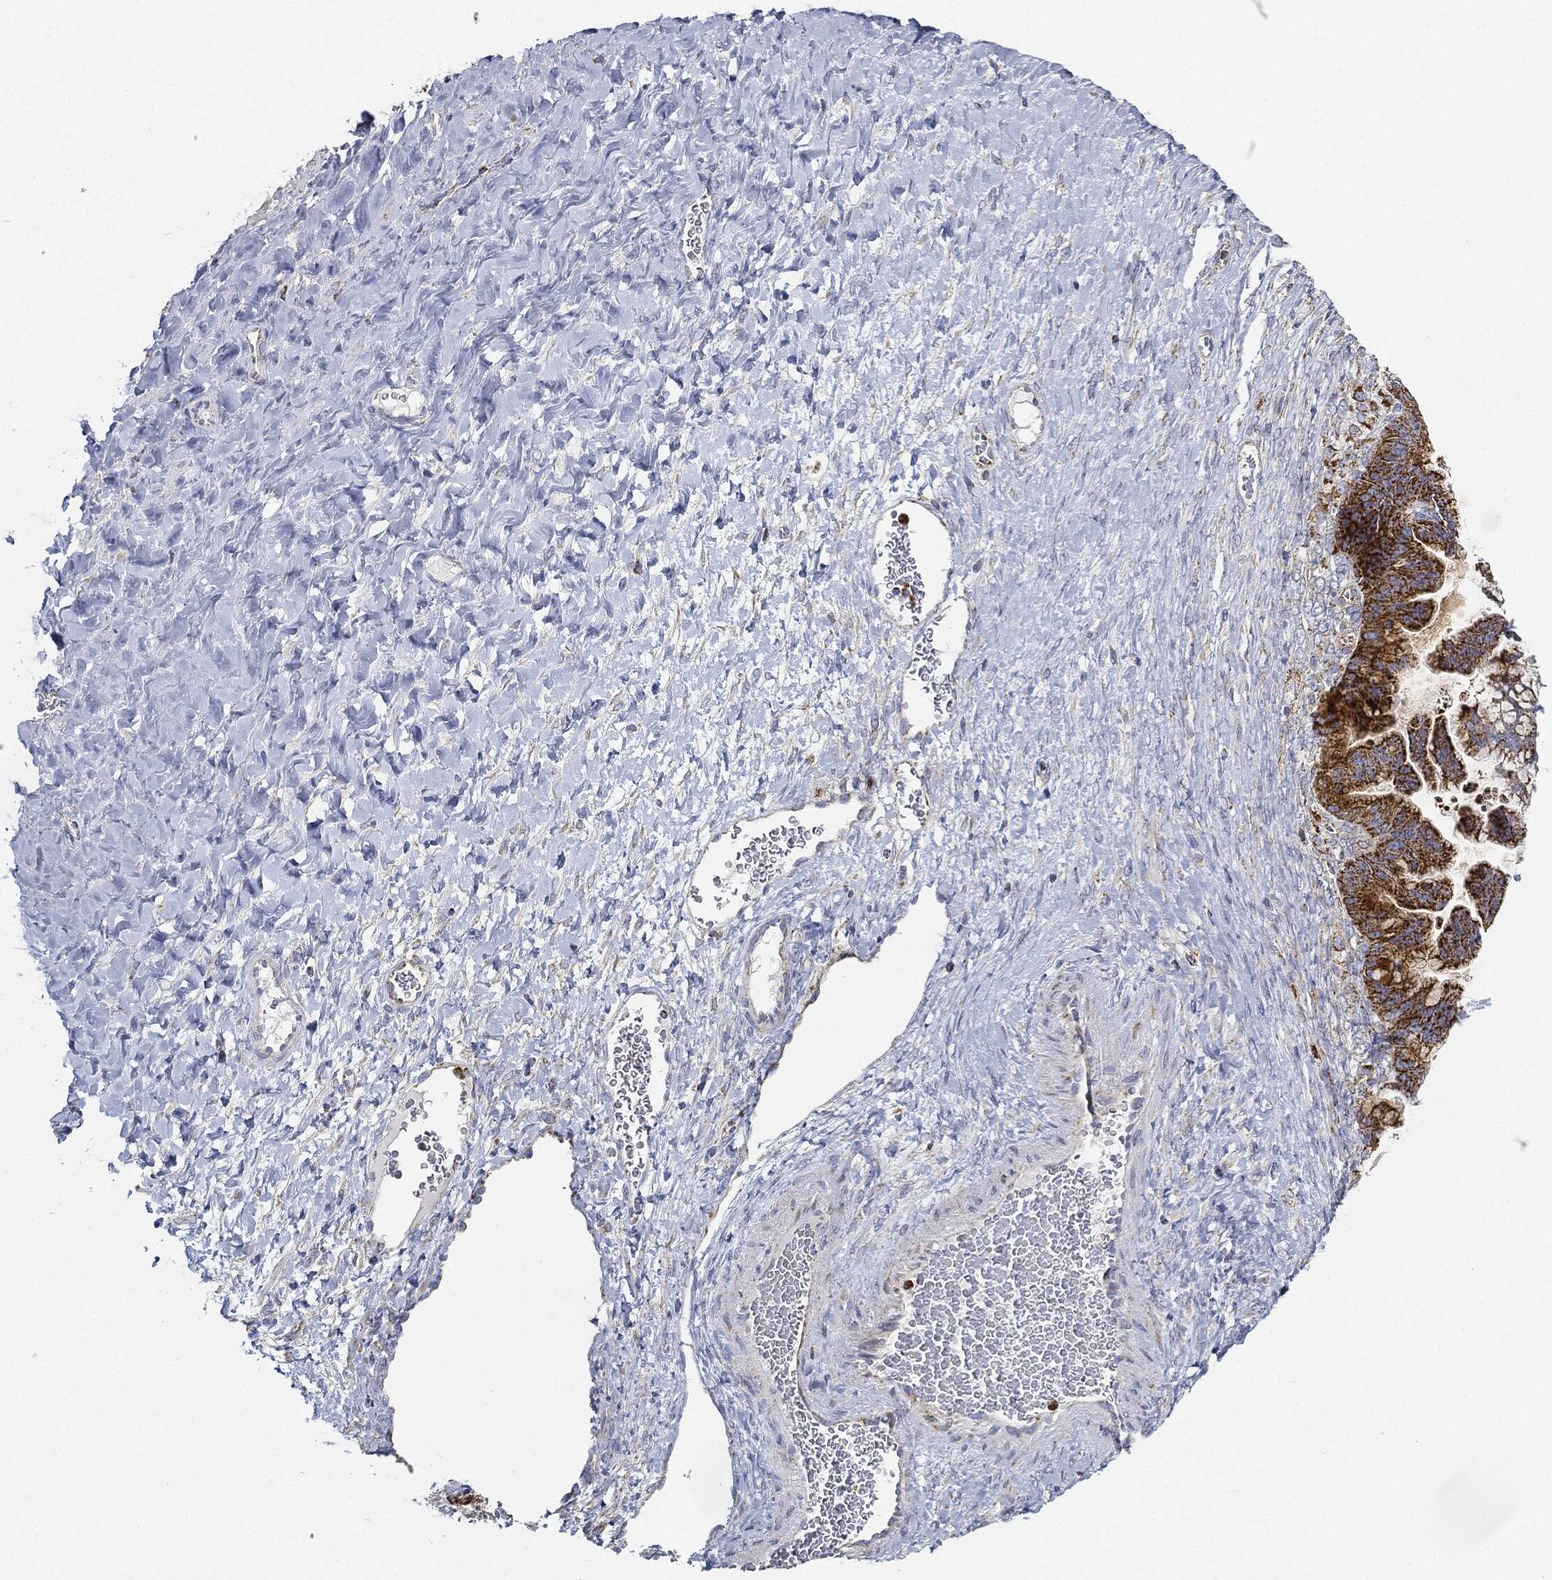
{"staining": {"intensity": "strong", "quantity": ">75%", "location": "cytoplasmic/membranous"}, "tissue": "ovarian cancer", "cell_type": "Tumor cells", "image_type": "cancer", "snomed": [{"axis": "morphology", "description": "Cystadenocarcinoma, mucinous, NOS"}, {"axis": "topography", "description": "Ovary"}], "caption": "A brown stain highlights strong cytoplasmic/membranous positivity of a protein in human ovarian cancer (mucinous cystadenocarcinoma) tumor cells.", "gene": "CAPN15", "patient": {"sex": "female", "age": 67}}